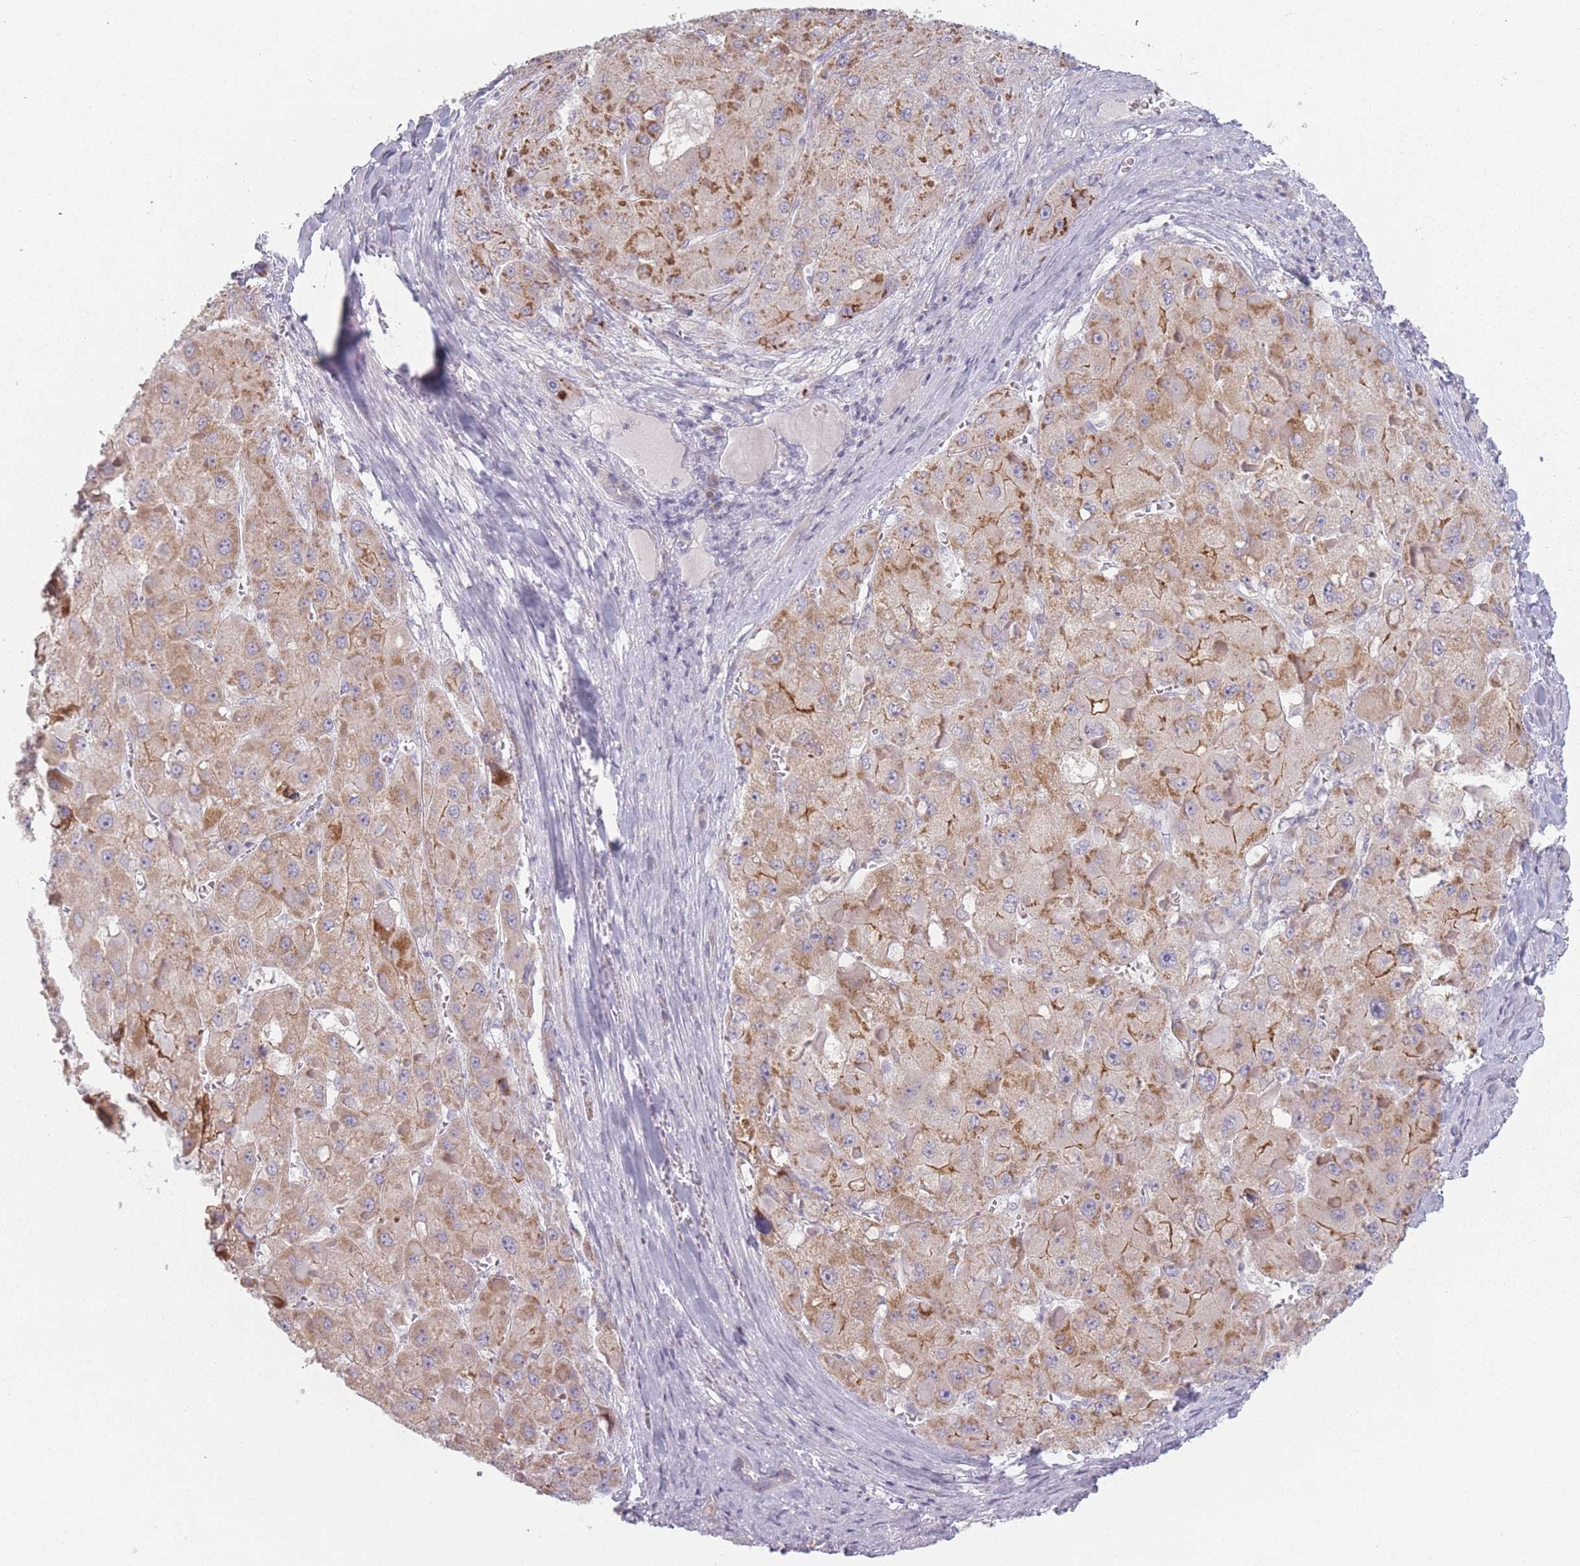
{"staining": {"intensity": "moderate", "quantity": ">75%", "location": "cytoplasmic/membranous"}, "tissue": "liver cancer", "cell_type": "Tumor cells", "image_type": "cancer", "snomed": [{"axis": "morphology", "description": "Carcinoma, Hepatocellular, NOS"}, {"axis": "topography", "description": "Liver"}], "caption": "A histopathology image of liver cancer (hepatocellular carcinoma) stained for a protein exhibits moderate cytoplasmic/membranous brown staining in tumor cells.", "gene": "RASL10B", "patient": {"sex": "female", "age": 73}}